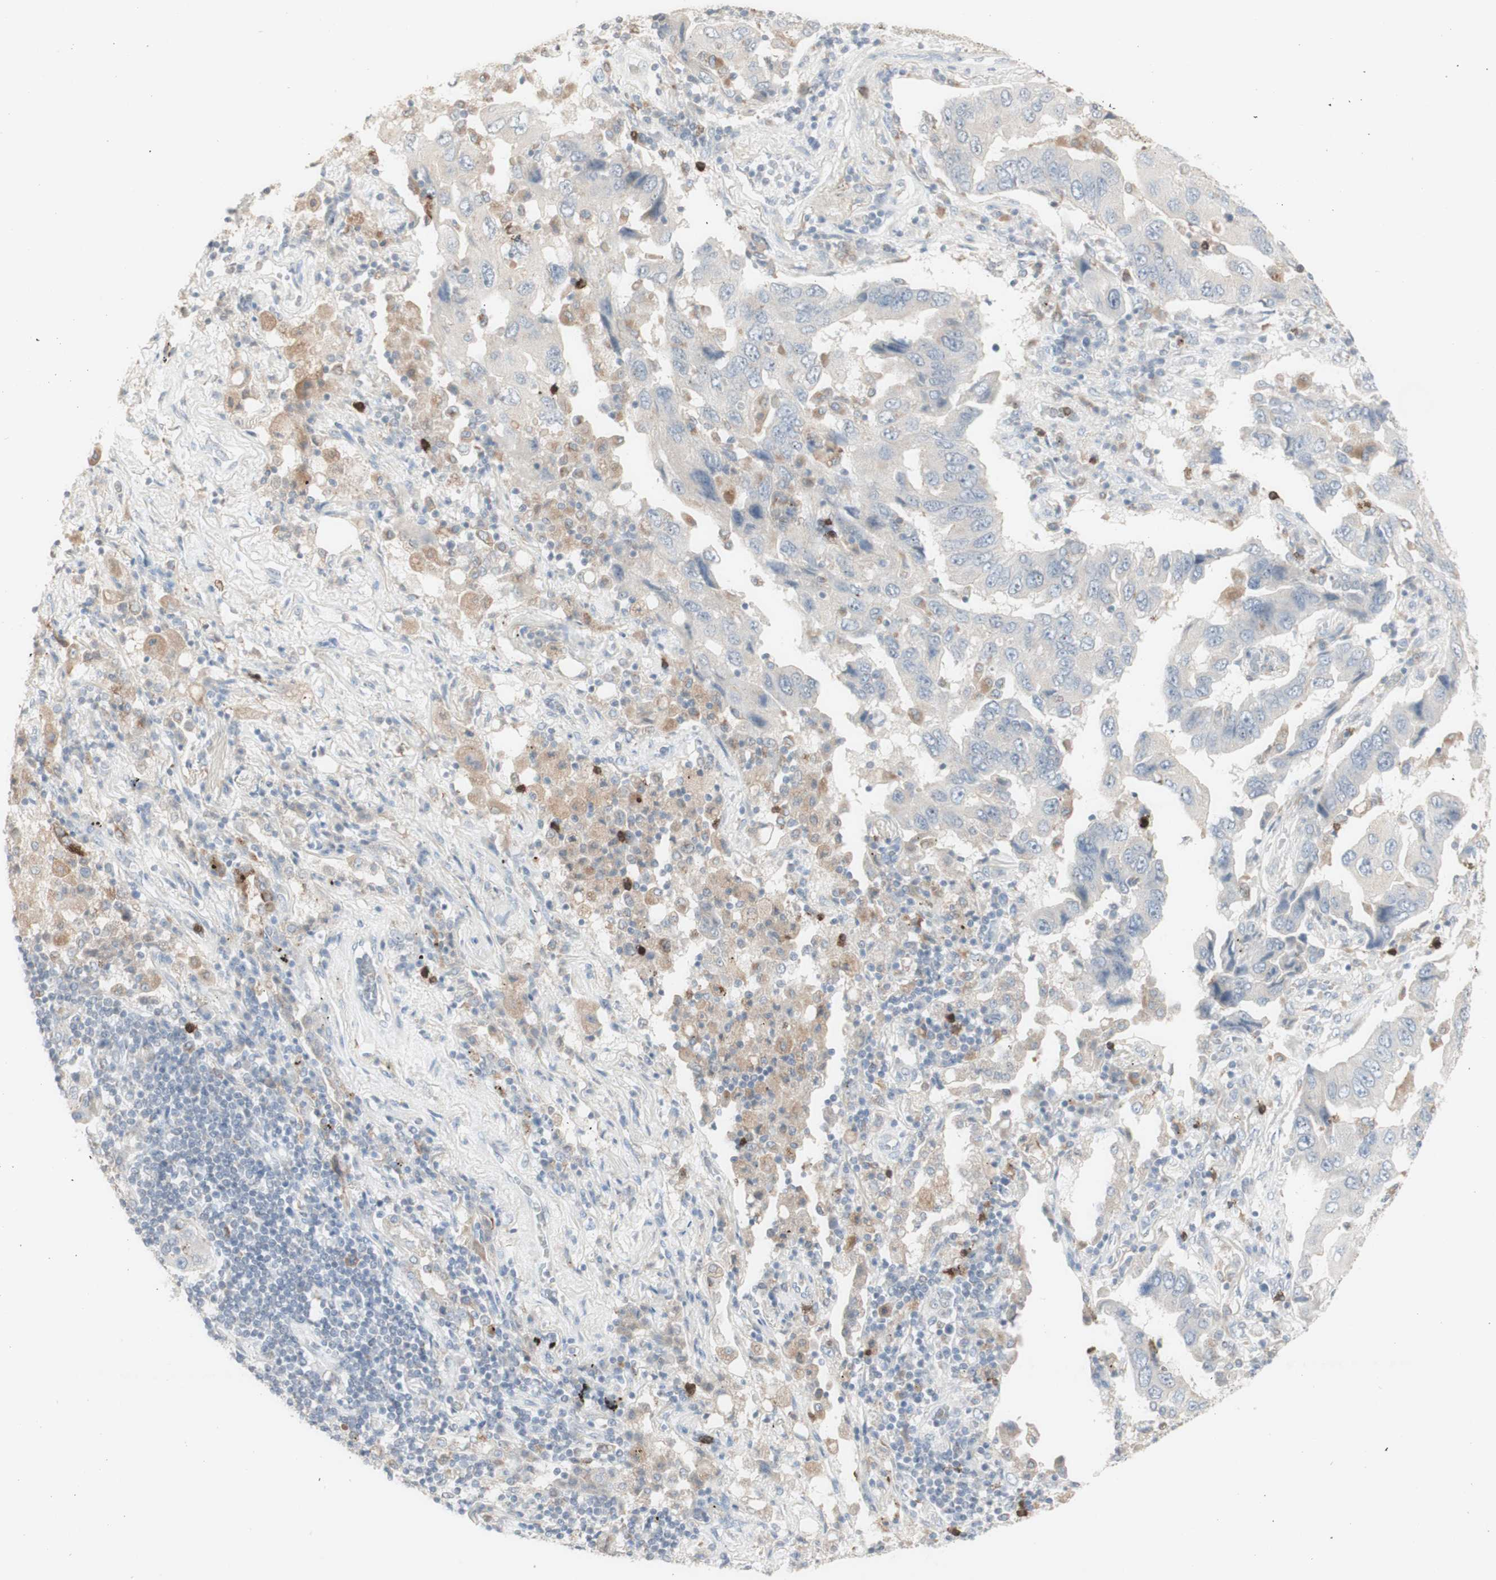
{"staining": {"intensity": "negative", "quantity": "none", "location": "none"}, "tissue": "lung cancer", "cell_type": "Tumor cells", "image_type": "cancer", "snomed": [{"axis": "morphology", "description": "Adenocarcinoma, NOS"}, {"axis": "topography", "description": "Lung"}], "caption": "Tumor cells show no significant protein positivity in lung adenocarcinoma. The staining was performed using DAB (3,3'-diaminobenzidine) to visualize the protein expression in brown, while the nuclei were stained in blue with hematoxylin (Magnification: 20x).", "gene": "ATP6V1B1", "patient": {"sex": "female", "age": 65}}